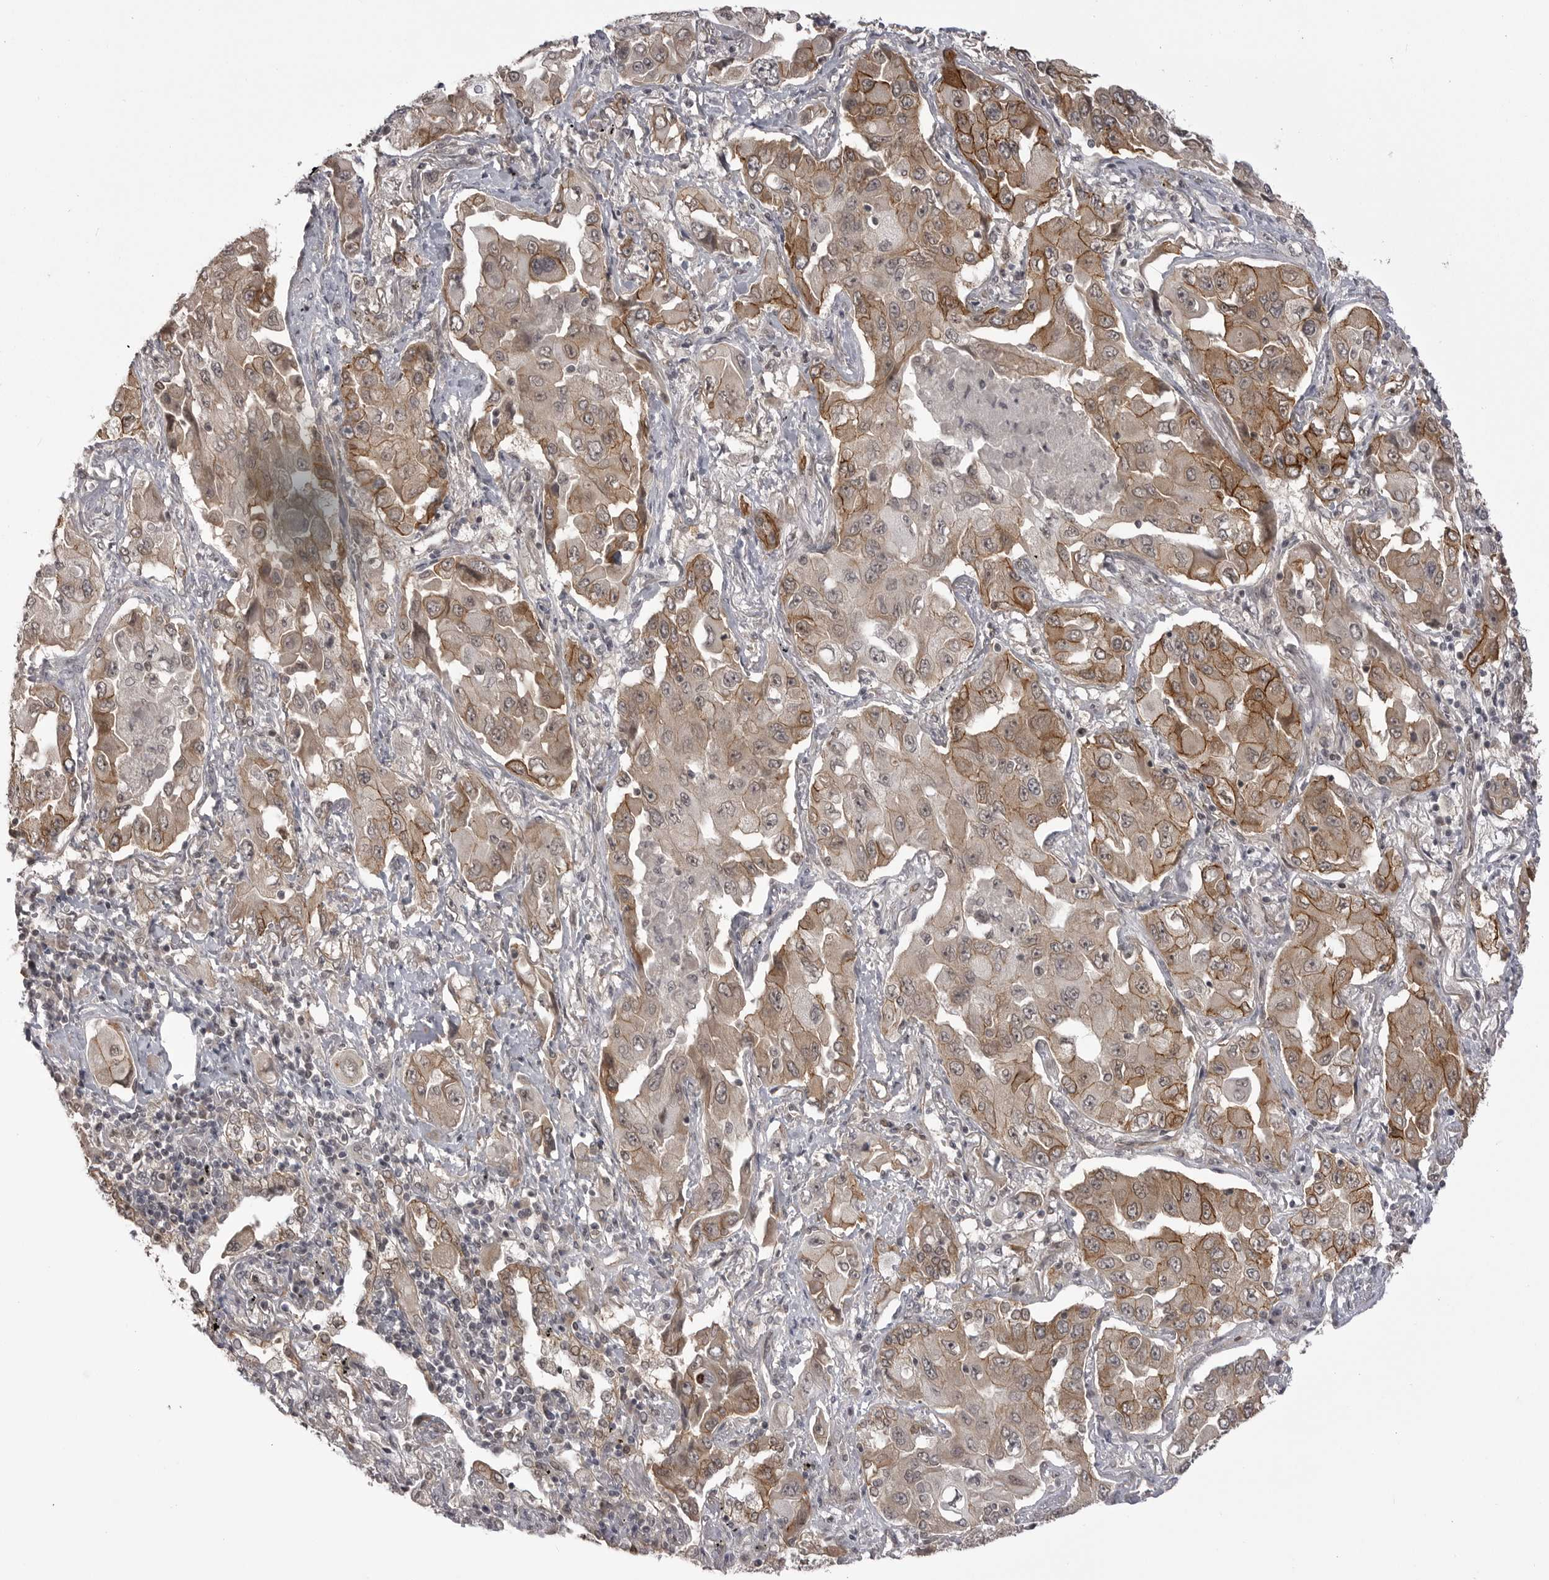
{"staining": {"intensity": "moderate", "quantity": "25%-75%", "location": "cytoplasmic/membranous"}, "tissue": "lung cancer", "cell_type": "Tumor cells", "image_type": "cancer", "snomed": [{"axis": "morphology", "description": "Adenocarcinoma, NOS"}, {"axis": "topography", "description": "Lung"}], "caption": "Immunohistochemistry (IHC) staining of lung adenocarcinoma, which displays medium levels of moderate cytoplasmic/membranous expression in approximately 25%-75% of tumor cells indicating moderate cytoplasmic/membranous protein positivity. The staining was performed using DAB (3,3'-diaminobenzidine) (brown) for protein detection and nuclei were counterstained in hematoxylin (blue).", "gene": "SORBS1", "patient": {"sex": "female", "age": 65}}